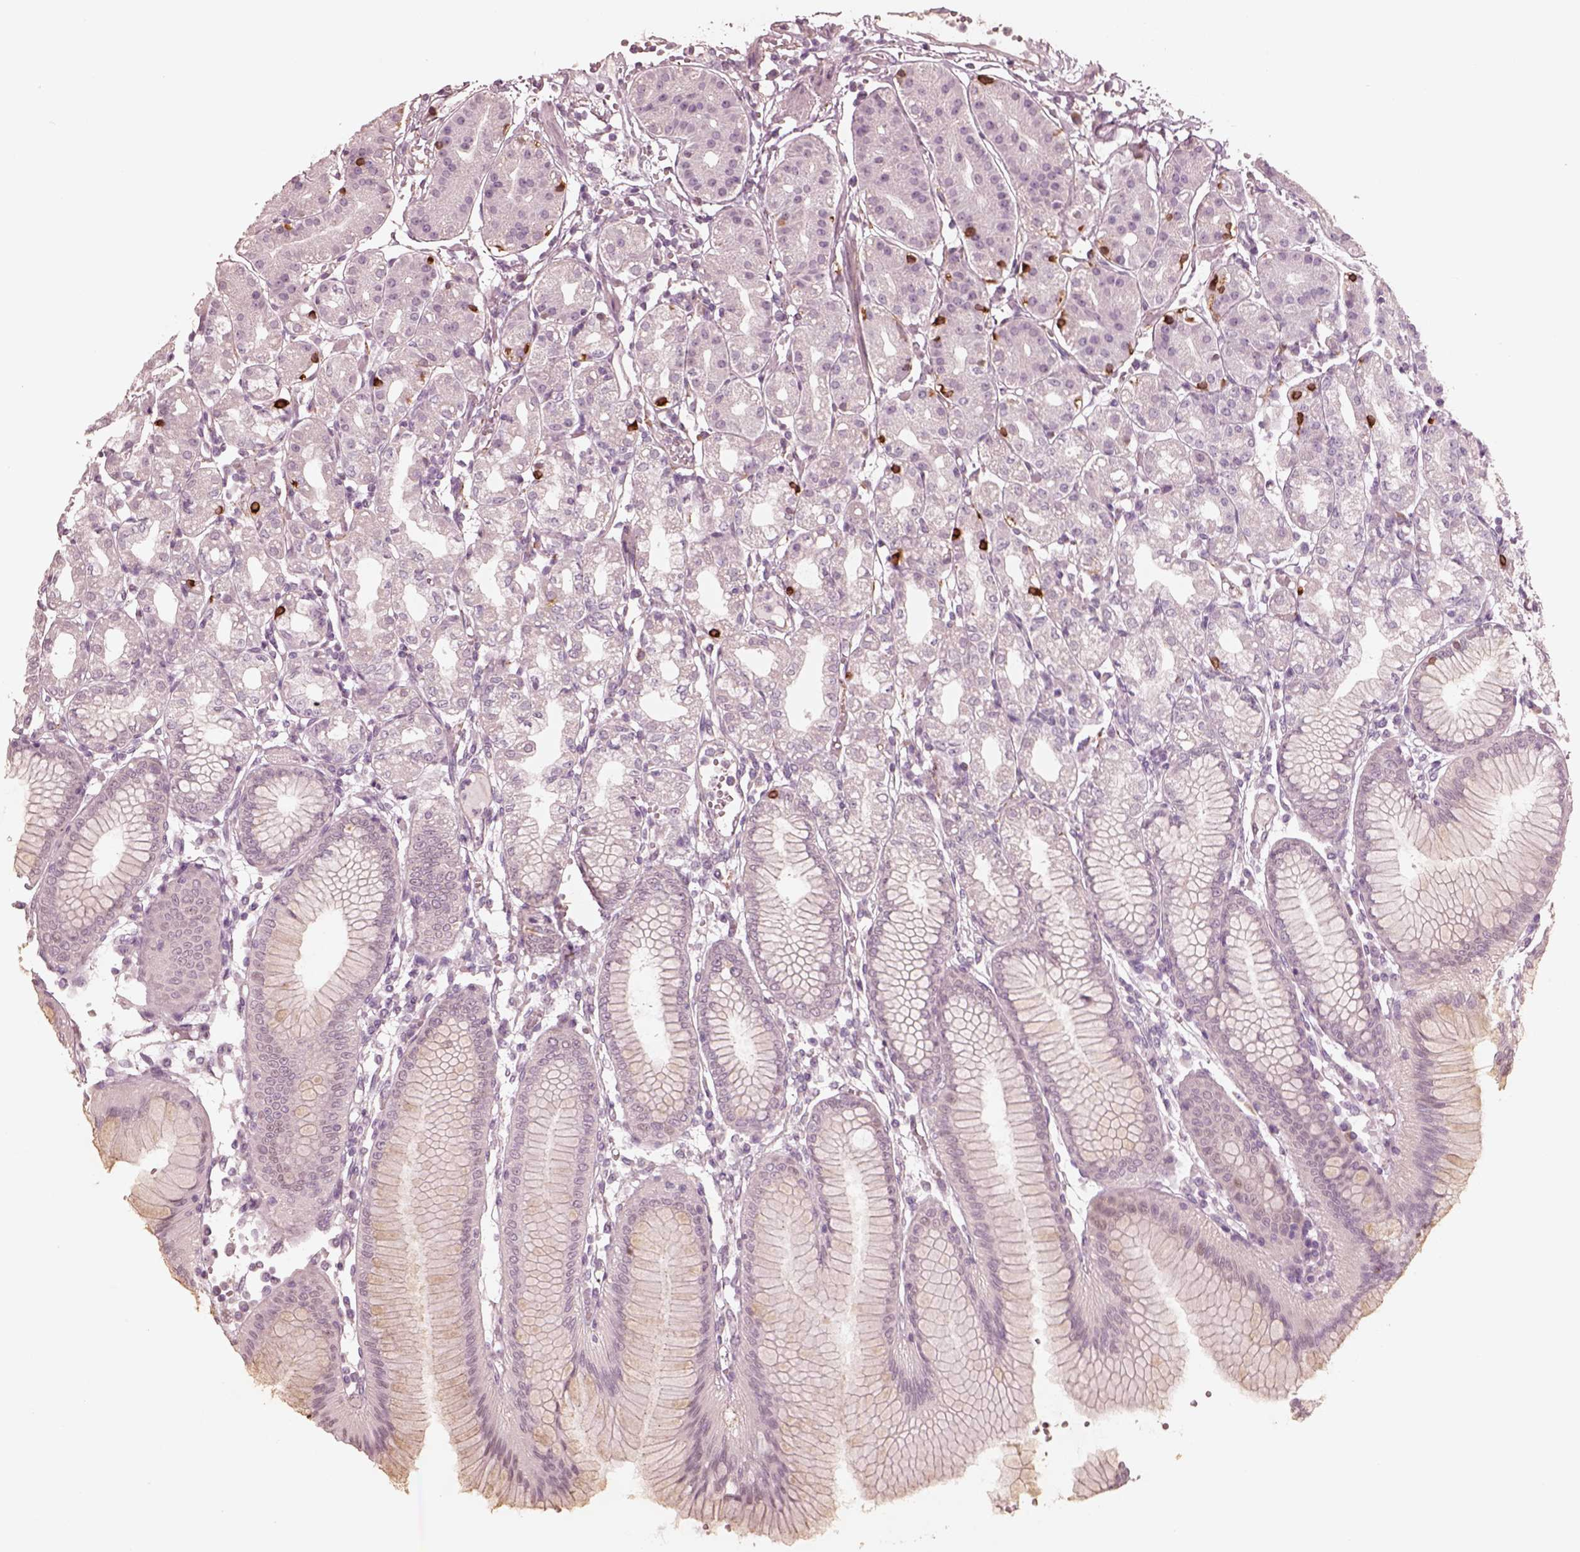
{"staining": {"intensity": "strong", "quantity": "<25%", "location": "cytoplasmic/membranous"}, "tissue": "stomach", "cell_type": "Glandular cells", "image_type": "normal", "snomed": [{"axis": "morphology", "description": "Normal tissue, NOS"}, {"axis": "topography", "description": "Skeletal muscle"}, {"axis": "topography", "description": "Stomach"}], "caption": "Immunohistochemical staining of unremarkable human stomach shows <25% levels of strong cytoplasmic/membranous protein positivity in approximately <25% of glandular cells. The staining is performed using DAB brown chromogen to label protein expression. The nuclei are counter-stained blue using hematoxylin.", "gene": "RAB3C", "patient": {"sex": "female", "age": 57}}